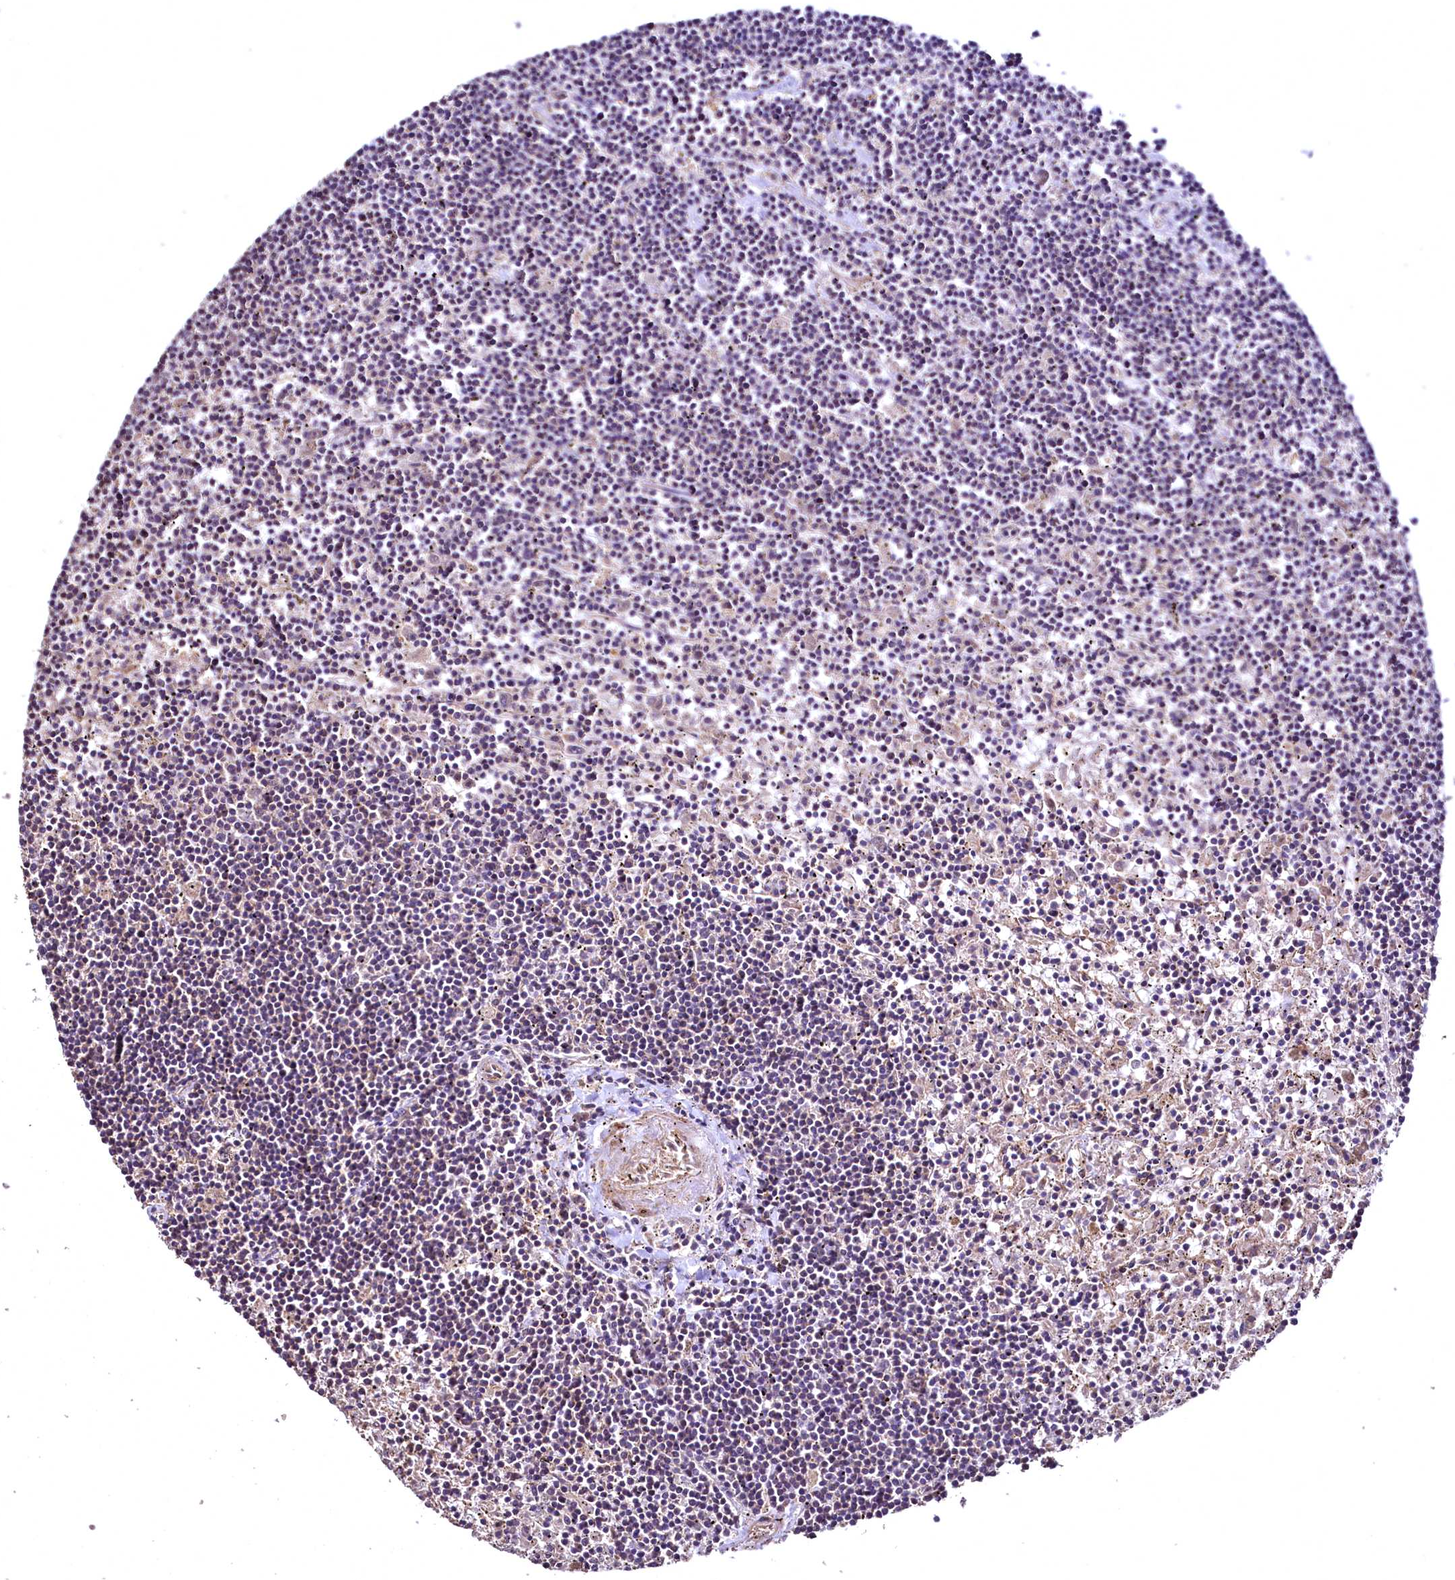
{"staining": {"intensity": "negative", "quantity": "none", "location": "none"}, "tissue": "lymphoma", "cell_type": "Tumor cells", "image_type": "cancer", "snomed": [{"axis": "morphology", "description": "Malignant lymphoma, non-Hodgkin's type, Low grade"}, {"axis": "topography", "description": "Spleen"}], "caption": "The micrograph reveals no significant staining in tumor cells of malignant lymphoma, non-Hodgkin's type (low-grade). (DAB immunohistochemistry visualized using brightfield microscopy, high magnification).", "gene": "TBCEL", "patient": {"sex": "male", "age": 76}}